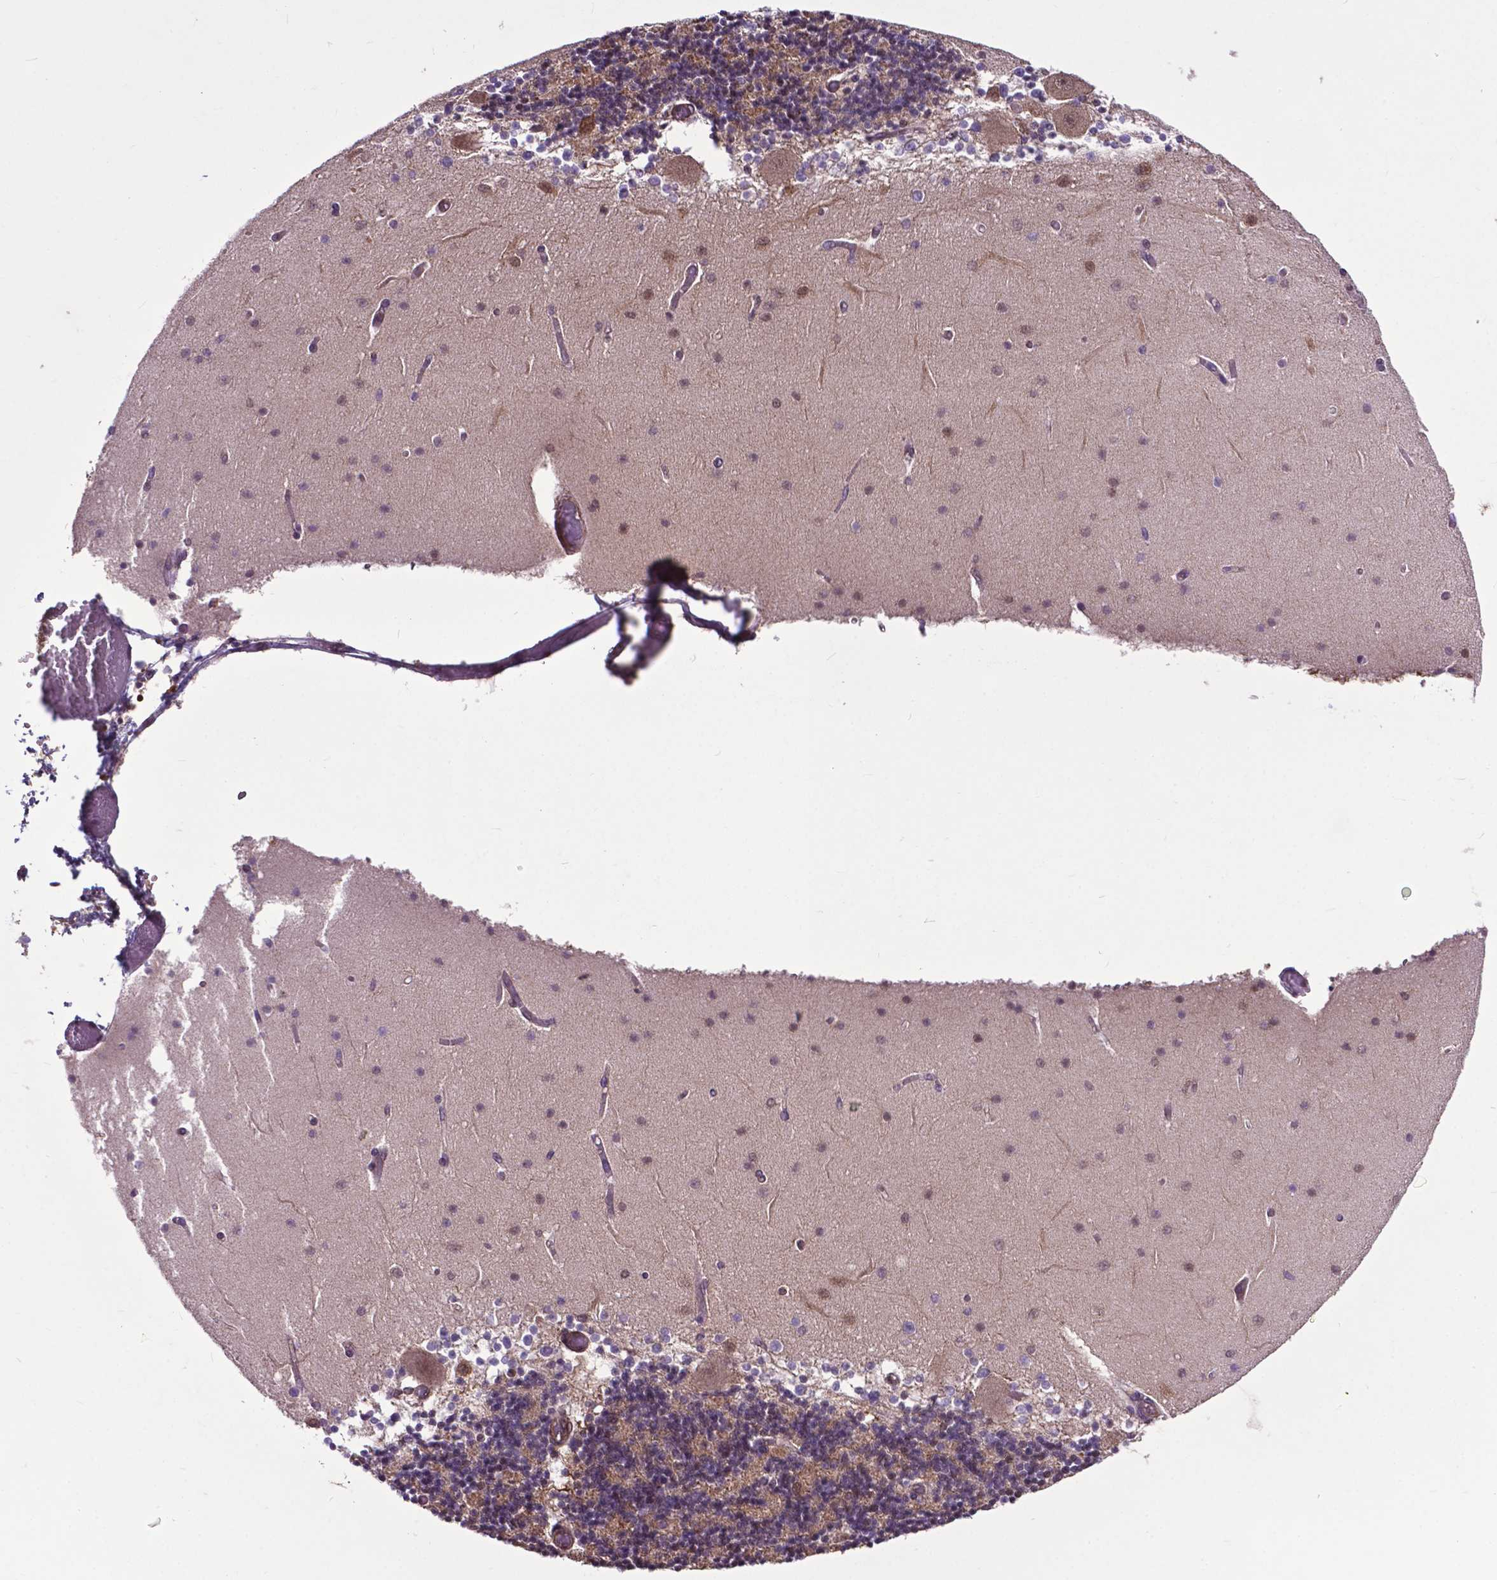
{"staining": {"intensity": "moderate", "quantity": "25%-75%", "location": "cytoplasmic/membranous,nuclear"}, "tissue": "cerebellum", "cell_type": "Cells in granular layer", "image_type": "normal", "snomed": [{"axis": "morphology", "description": "Normal tissue, NOS"}, {"axis": "topography", "description": "Cerebellum"}], "caption": "A photomicrograph showing moderate cytoplasmic/membranous,nuclear positivity in about 25%-75% of cells in granular layer in normal cerebellum, as visualized by brown immunohistochemical staining.", "gene": "OTUB1", "patient": {"sex": "female", "age": 28}}